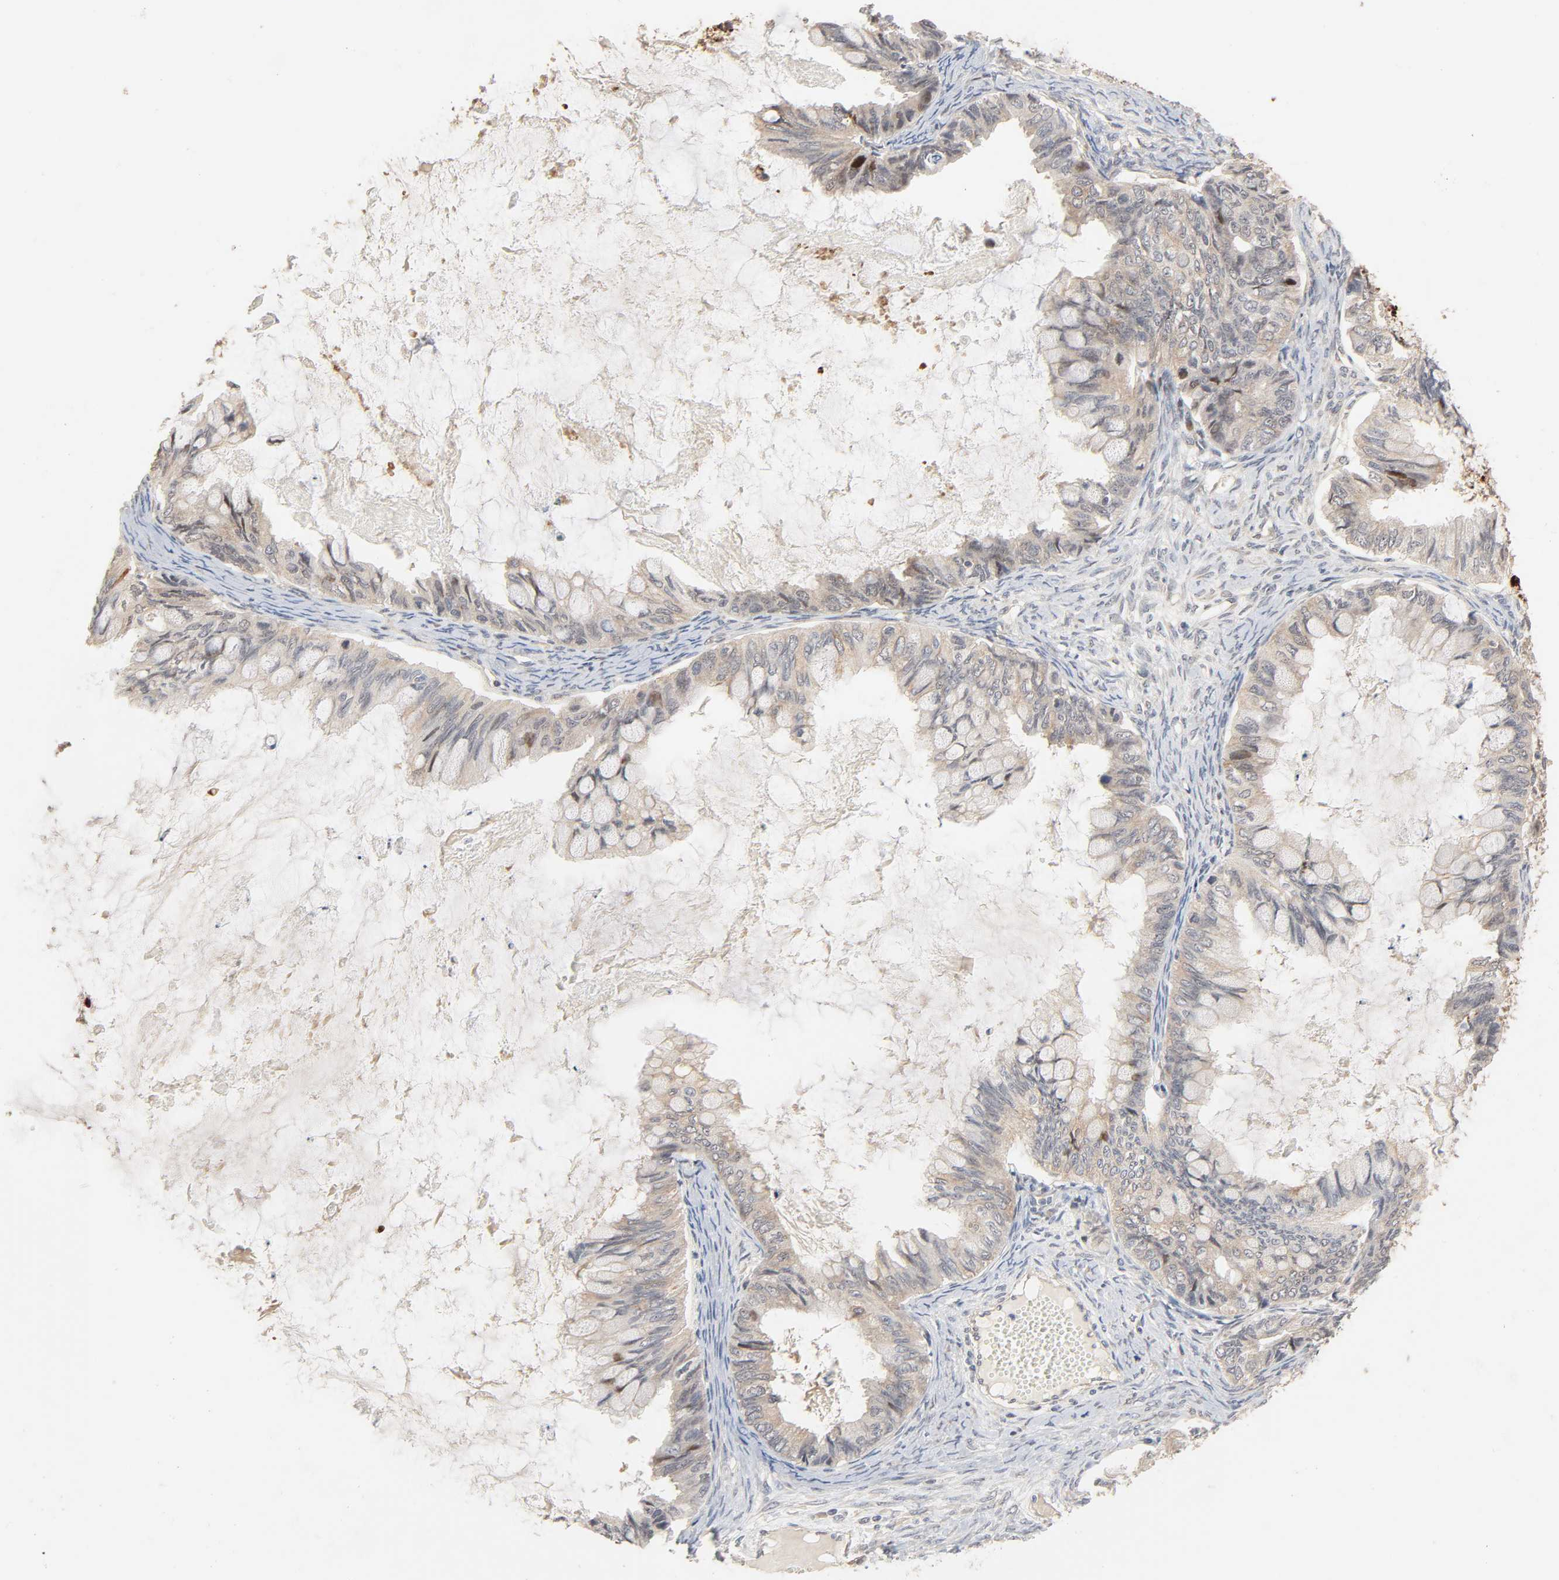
{"staining": {"intensity": "weak", "quantity": ">75%", "location": "cytoplasmic/membranous"}, "tissue": "ovarian cancer", "cell_type": "Tumor cells", "image_type": "cancer", "snomed": [{"axis": "morphology", "description": "Cystadenocarcinoma, mucinous, NOS"}, {"axis": "topography", "description": "Ovary"}], "caption": "Mucinous cystadenocarcinoma (ovarian) stained for a protein (brown) exhibits weak cytoplasmic/membranous positive staining in about >75% of tumor cells.", "gene": "NEMF", "patient": {"sex": "female", "age": 80}}